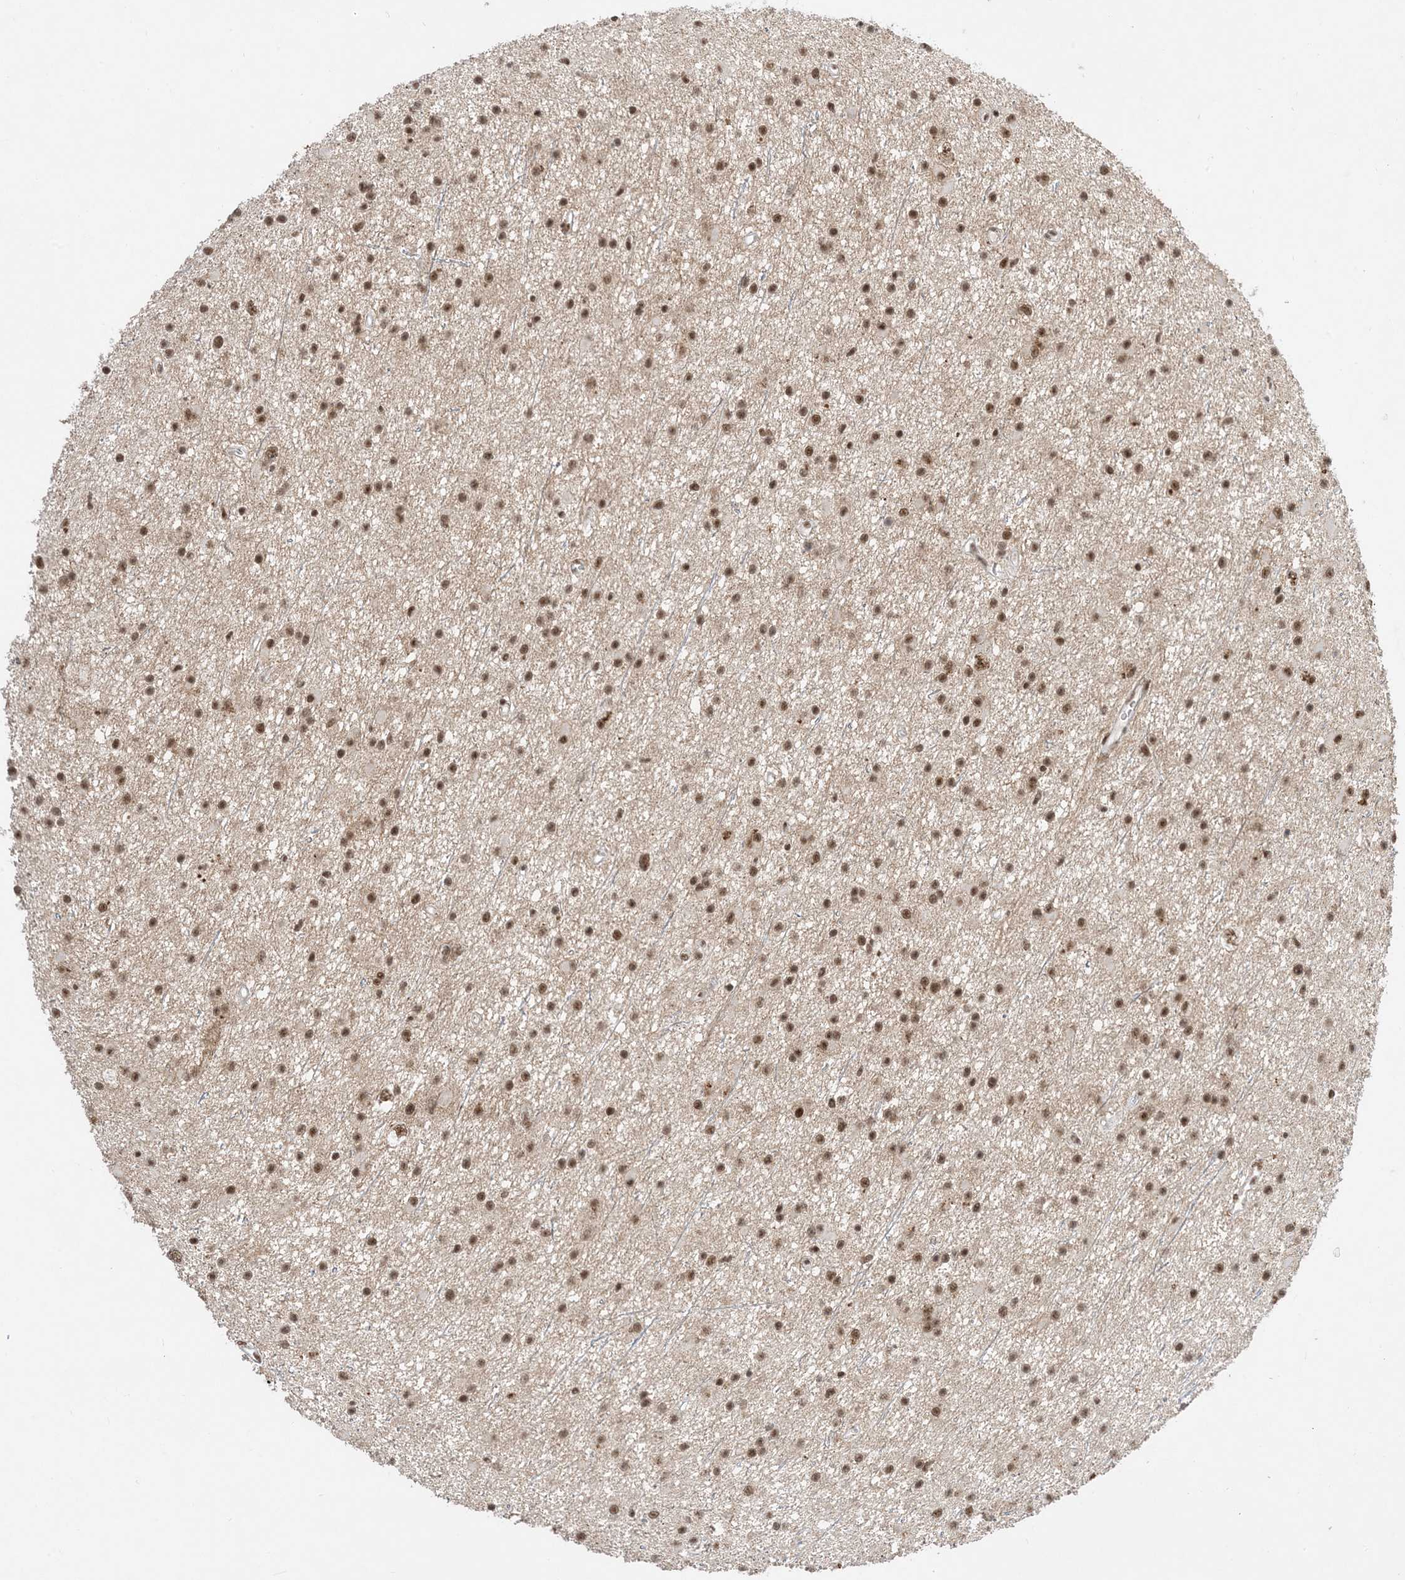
{"staining": {"intensity": "moderate", "quantity": ">75%", "location": "nuclear"}, "tissue": "glioma", "cell_type": "Tumor cells", "image_type": "cancer", "snomed": [{"axis": "morphology", "description": "Glioma, malignant, Low grade"}, {"axis": "topography", "description": "Cerebral cortex"}], "caption": "Immunohistochemical staining of human malignant low-grade glioma shows medium levels of moderate nuclear protein staining in about >75% of tumor cells.", "gene": "SF3A3", "patient": {"sex": "female", "age": 39}}